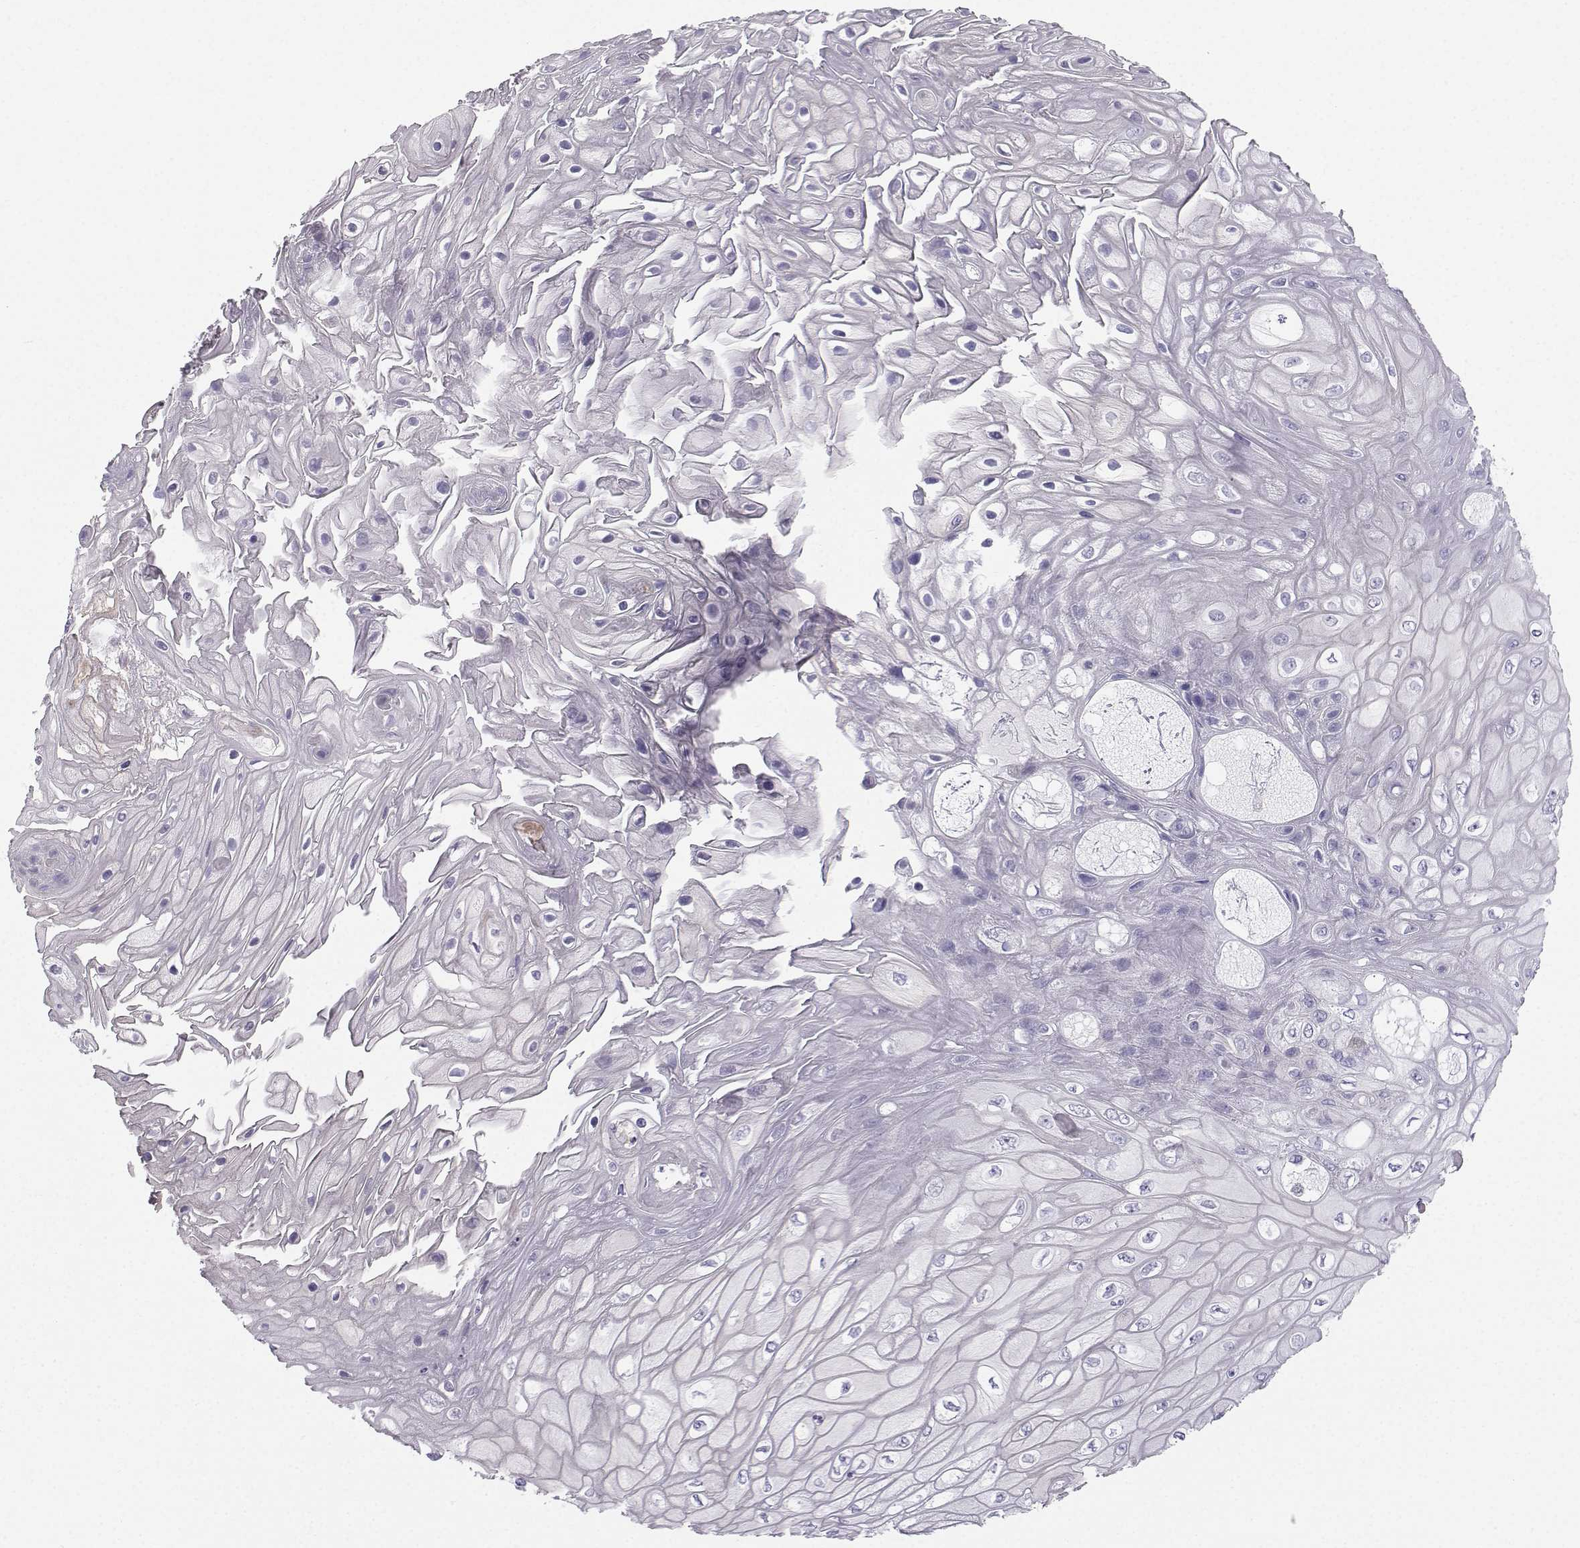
{"staining": {"intensity": "negative", "quantity": "none", "location": "none"}, "tissue": "skin cancer", "cell_type": "Tumor cells", "image_type": "cancer", "snomed": [{"axis": "morphology", "description": "Squamous cell carcinoma, NOS"}, {"axis": "topography", "description": "Skin"}], "caption": "An immunohistochemistry (IHC) micrograph of skin squamous cell carcinoma is shown. There is no staining in tumor cells of skin squamous cell carcinoma.", "gene": "IQCD", "patient": {"sex": "male", "age": 62}}